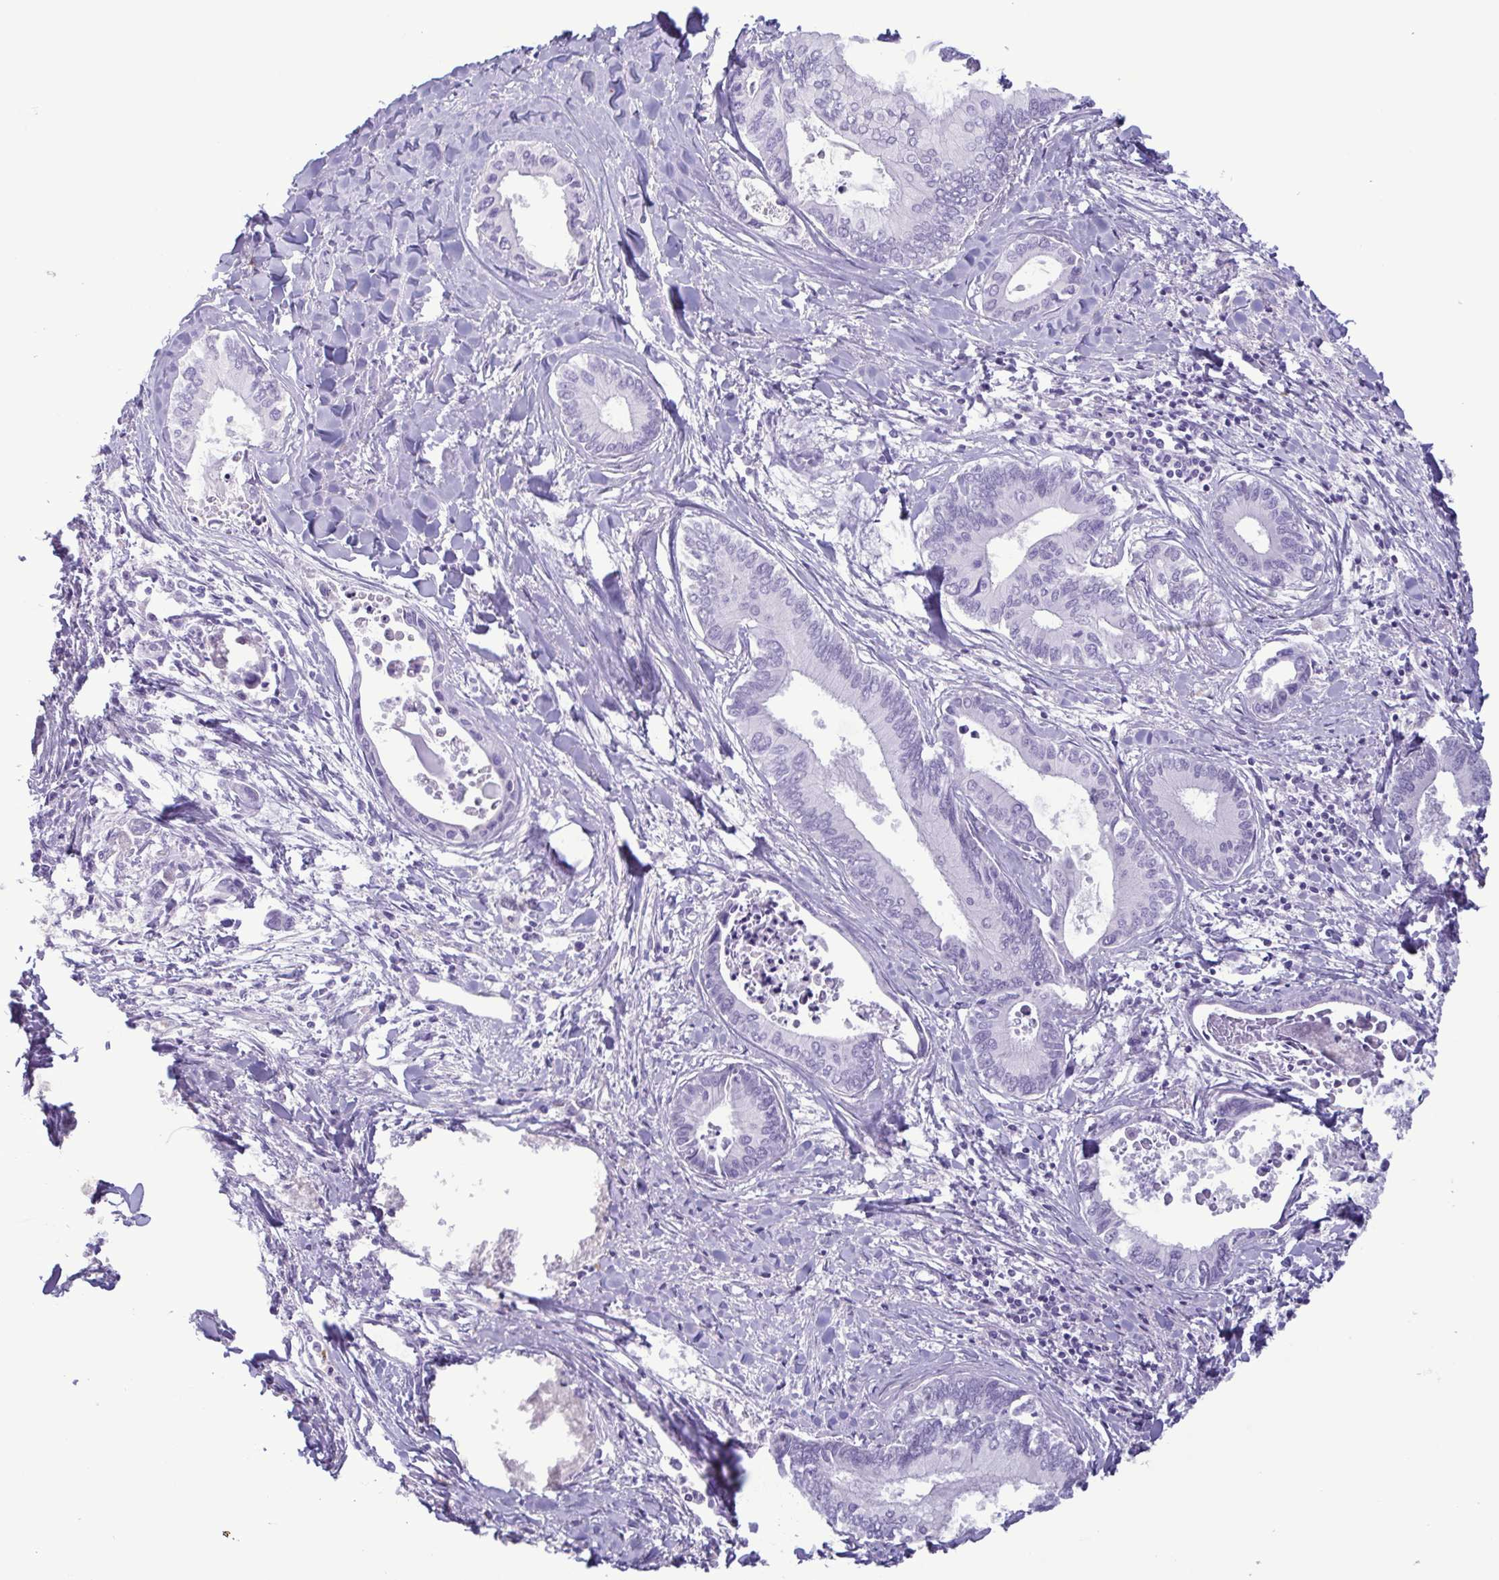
{"staining": {"intensity": "negative", "quantity": "none", "location": "none"}, "tissue": "liver cancer", "cell_type": "Tumor cells", "image_type": "cancer", "snomed": [{"axis": "morphology", "description": "Cholangiocarcinoma"}, {"axis": "topography", "description": "Liver"}], "caption": "Protein analysis of cholangiocarcinoma (liver) displays no significant positivity in tumor cells.", "gene": "LTF", "patient": {"sex": "male", "age": 66}}